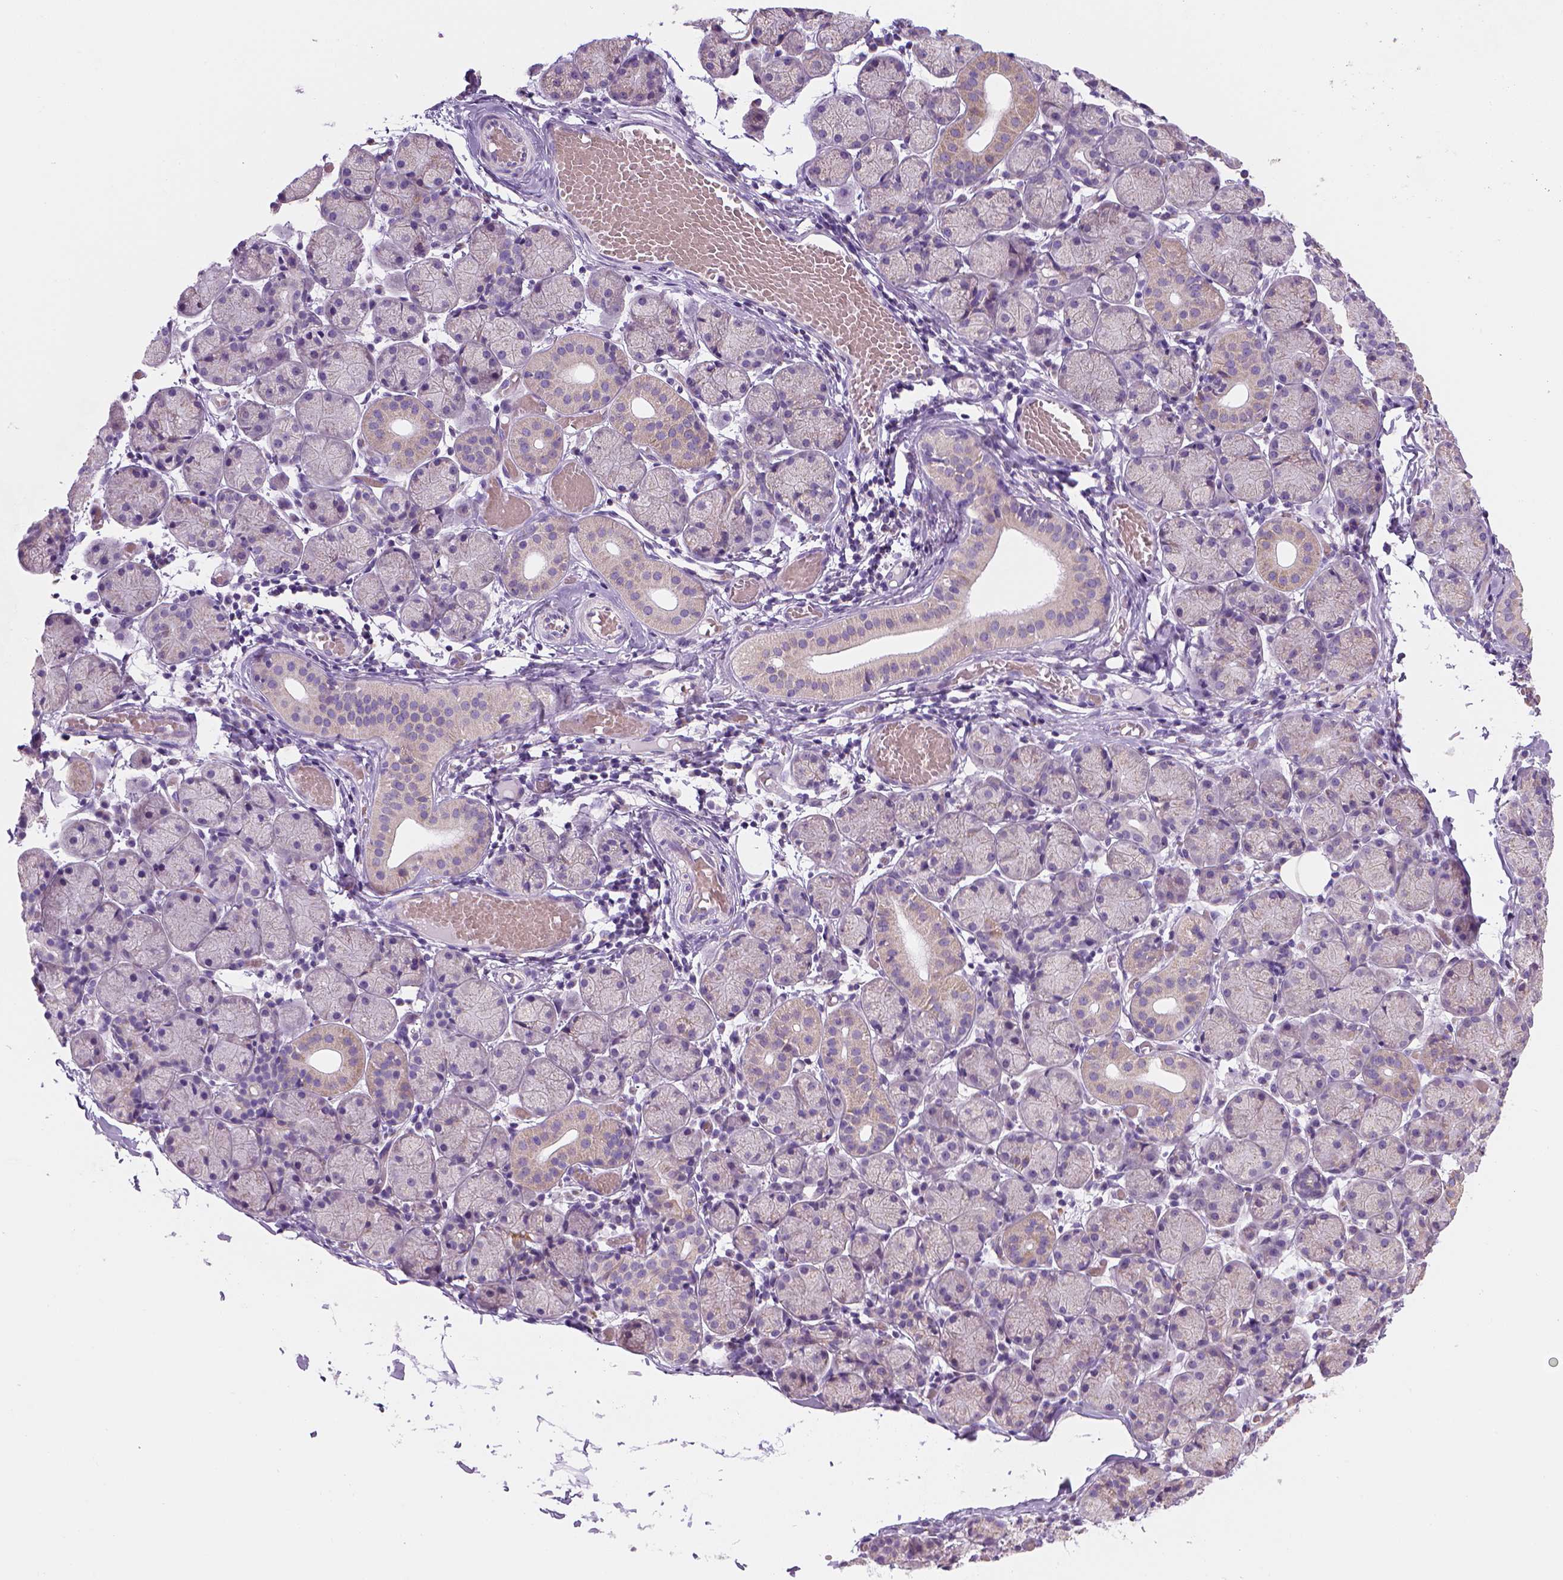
{"staining": {"intensity": "negative", "quantity": "none", "location": "none"}, "tissue": "salivary gland", "cell_type": "Glandular cells", "image_type": "normal", "snomed": [{"axis": "morphology", "description": "Normal tissue, NOS"}, {"axis": "topography", "description": "Salivary gland"}], "caption": "IHC of unremarkable salivary gland displays no positivity in glandular cells. (DAB immunohistochemistry (IHC) visualized using brightfield microscopy, high magnification).", "gene": "CES2", "patient": {"sex": "female", "age": 24}}